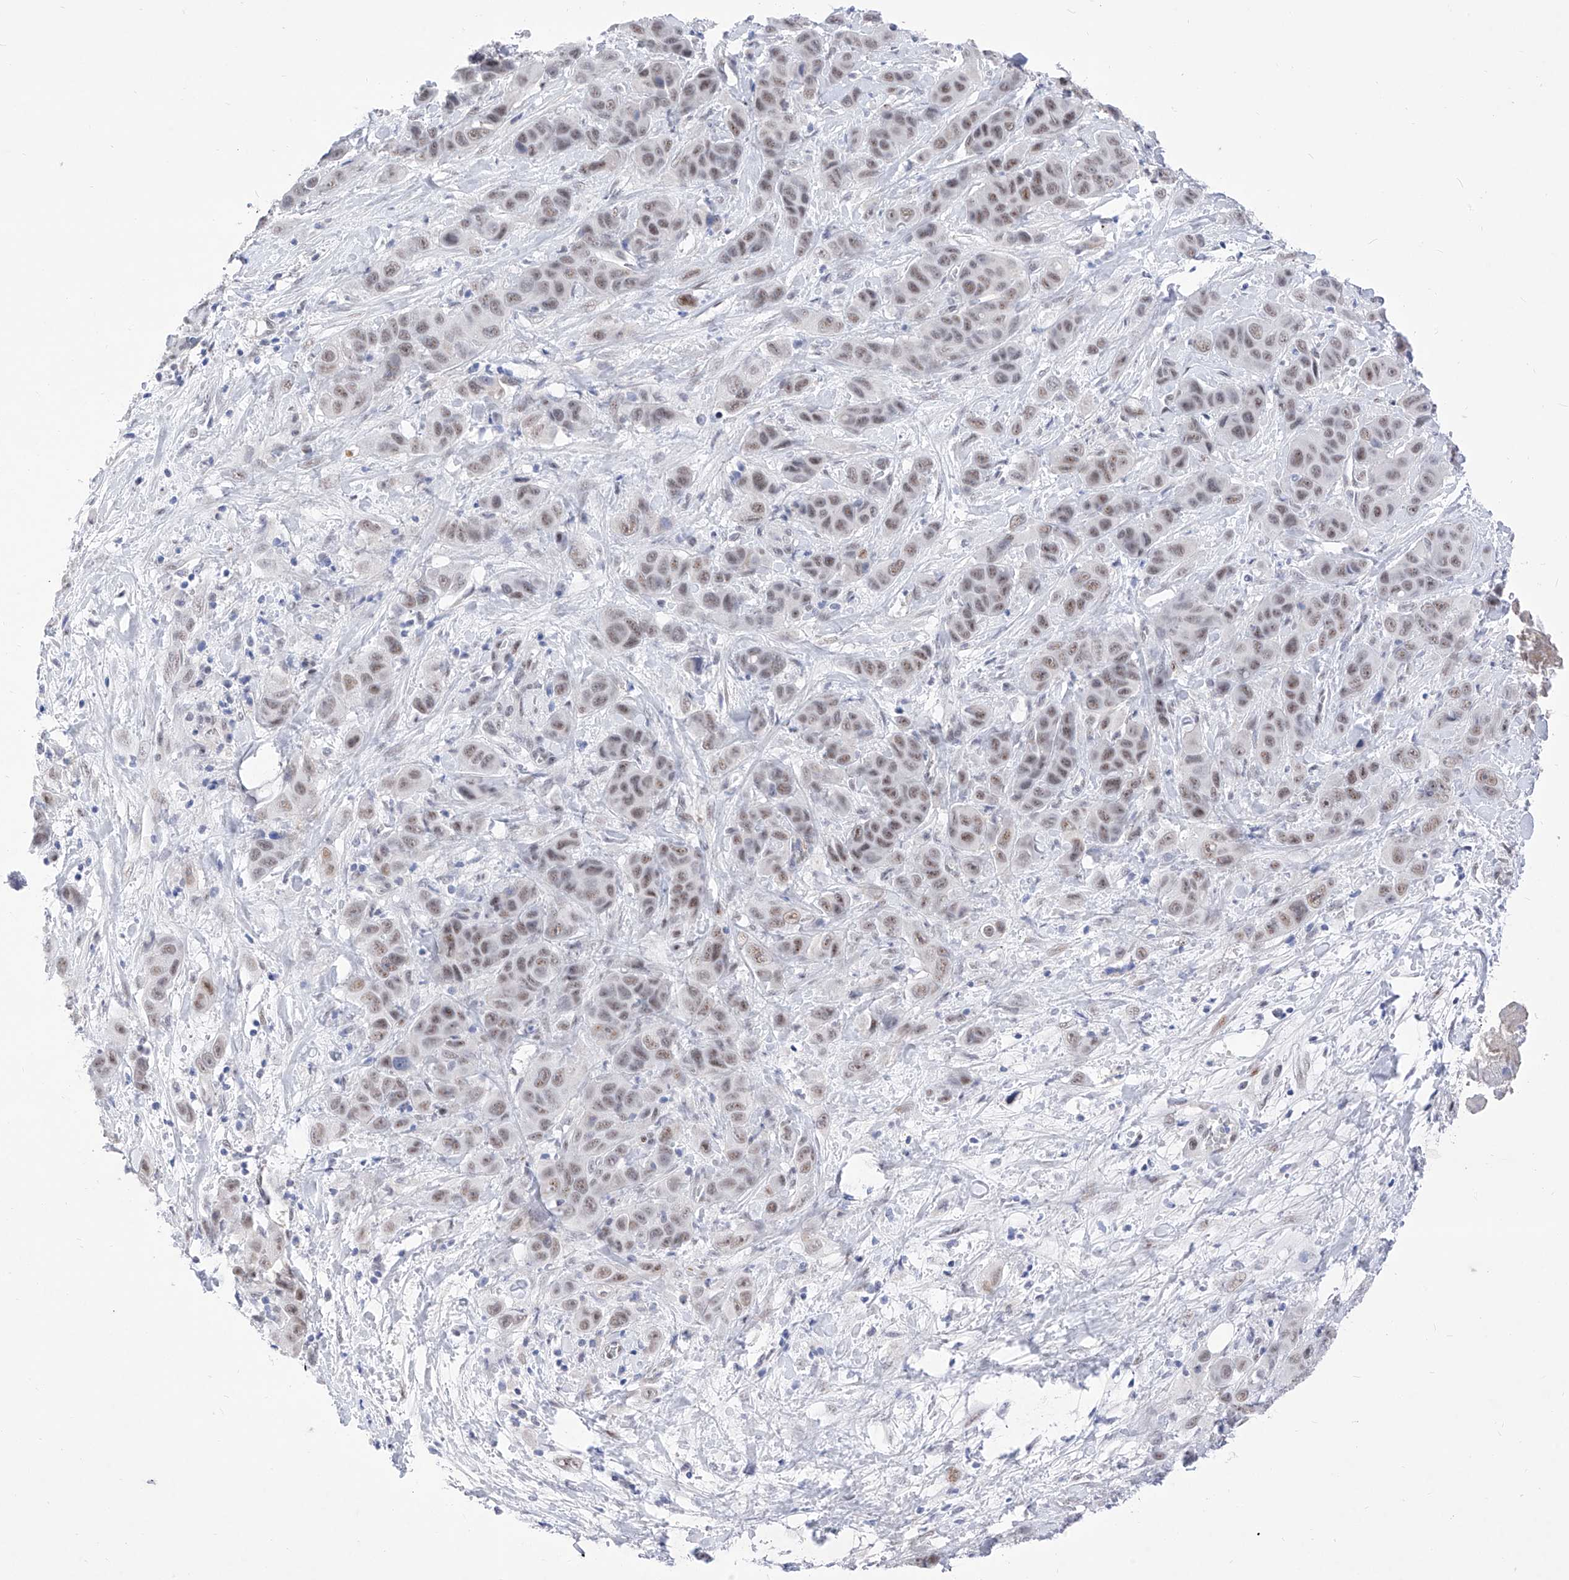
{"staining": {"intensity": "moderate", "quantity": "25%-75%", "location": "nuclear"}, "tissue": "liver cancer", "cell_type": "Tumor cells", "image_type": "cancer", "snomed": [{"axis": "morphology", "description": "Cholangiocarcinoma"}, {"axis": "topography", "description": "Liver"}], "caption": "Liver cholangiocarcinoma stained with a brown dye demonstrates moderate nuclear positive positivity in approximately 25%-75% of tumor cells.", "gene": "ATN1", "patient": {"sex": "female", "age": 52}}